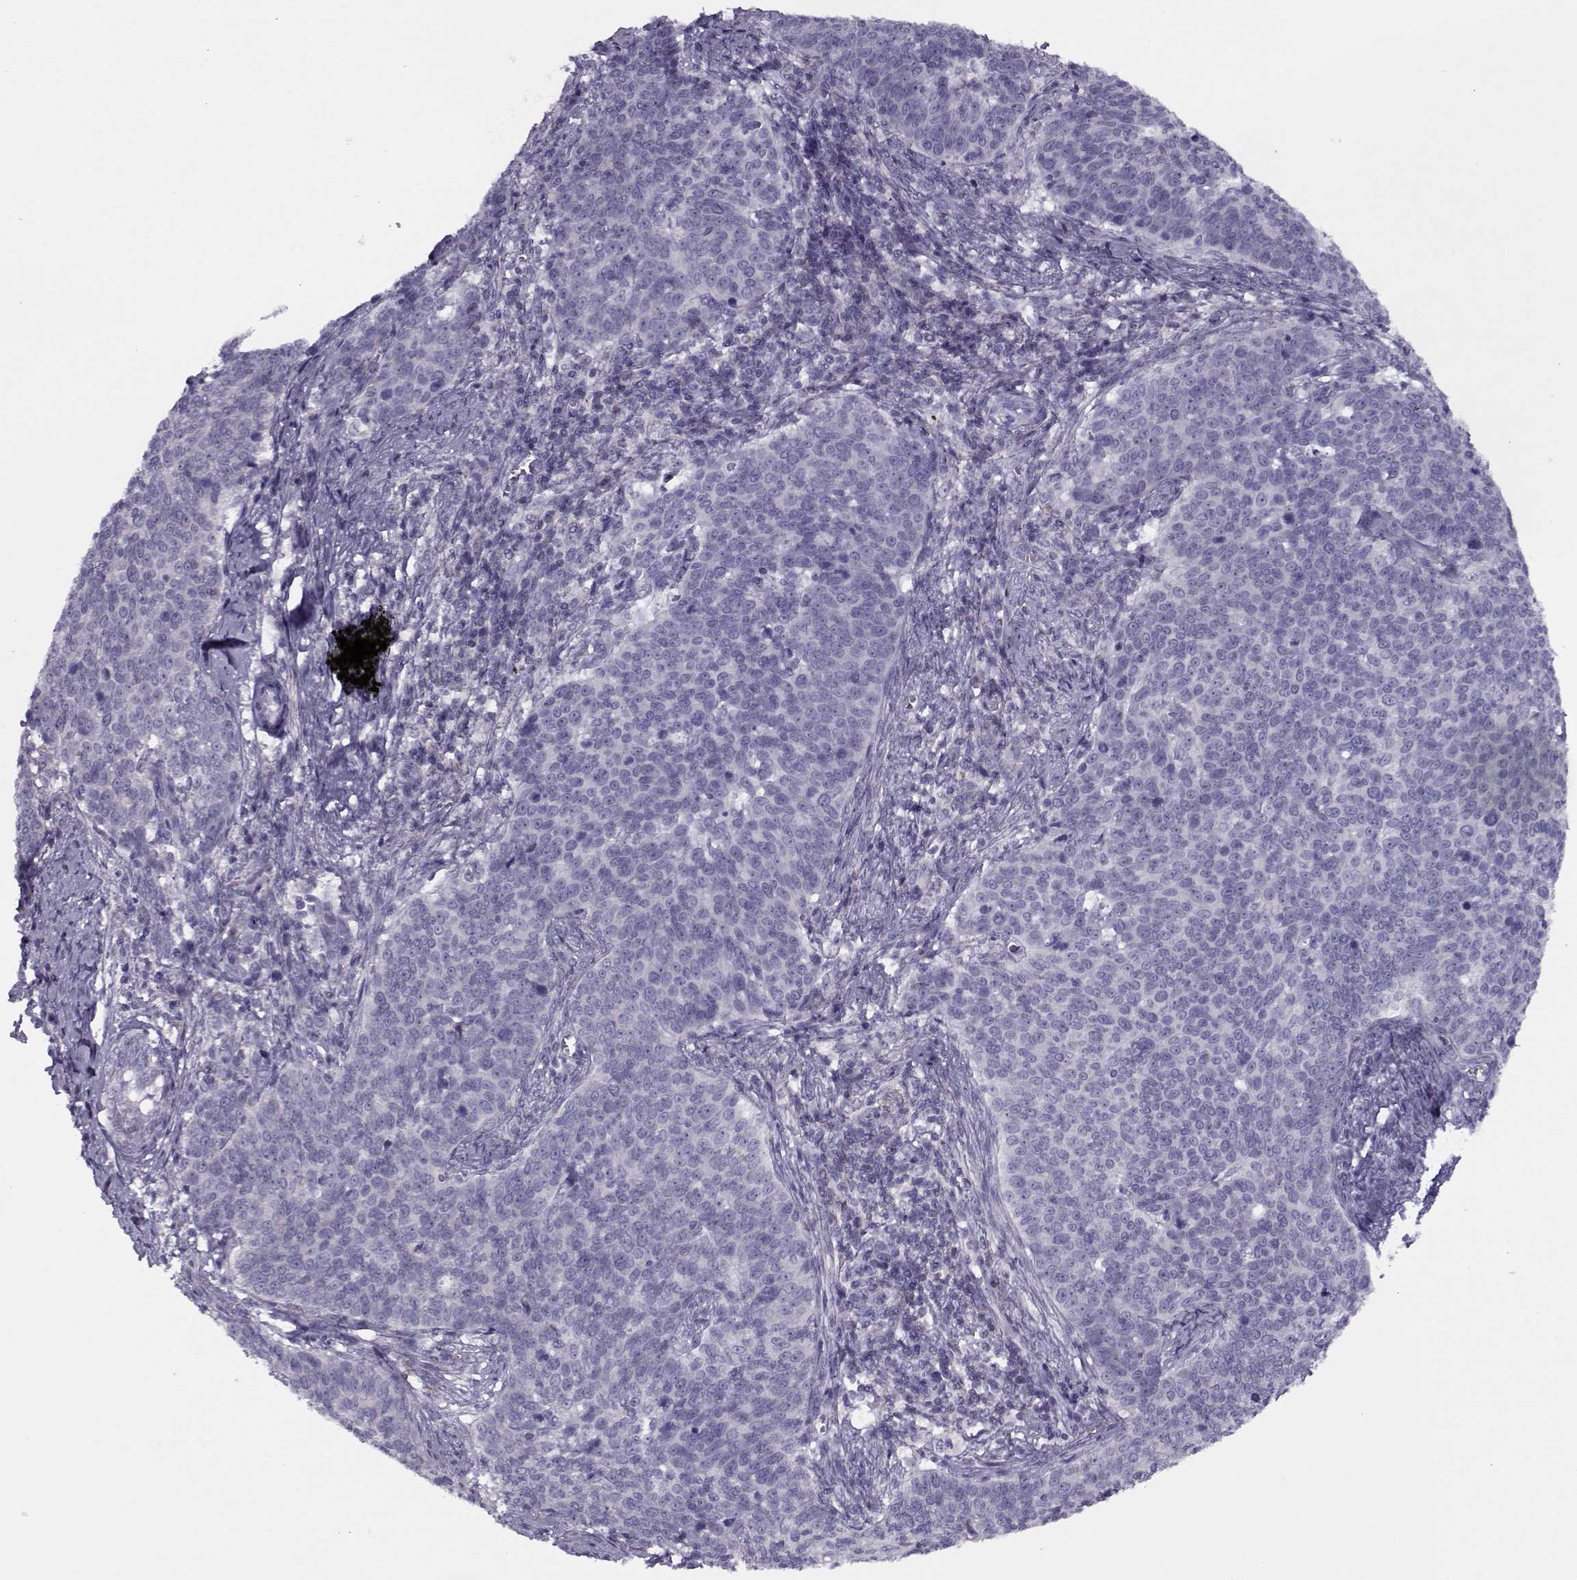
{"staining": {"intensity": "negative", "quantity": "none", "location": "none"}, "tissue": "cervical cancer", "cell_type": "Tumor cells", "image_type": "cancer", "snomed": [{"axis": "morphology", "description": "Squamous cell carcinoma, NOS"}, {"axis": "topography", "description": "Cervix"}], "caption": "Cervical squamous cell carcinoma was stained to show a protein in brown. There is no significant staining in tumor cells. (Brightfield microscopy of DAB immunohistochemistry (IHC) at high magnification).", "gene": "PP2D1", "patient": {"sex": "female", "age": 39}}